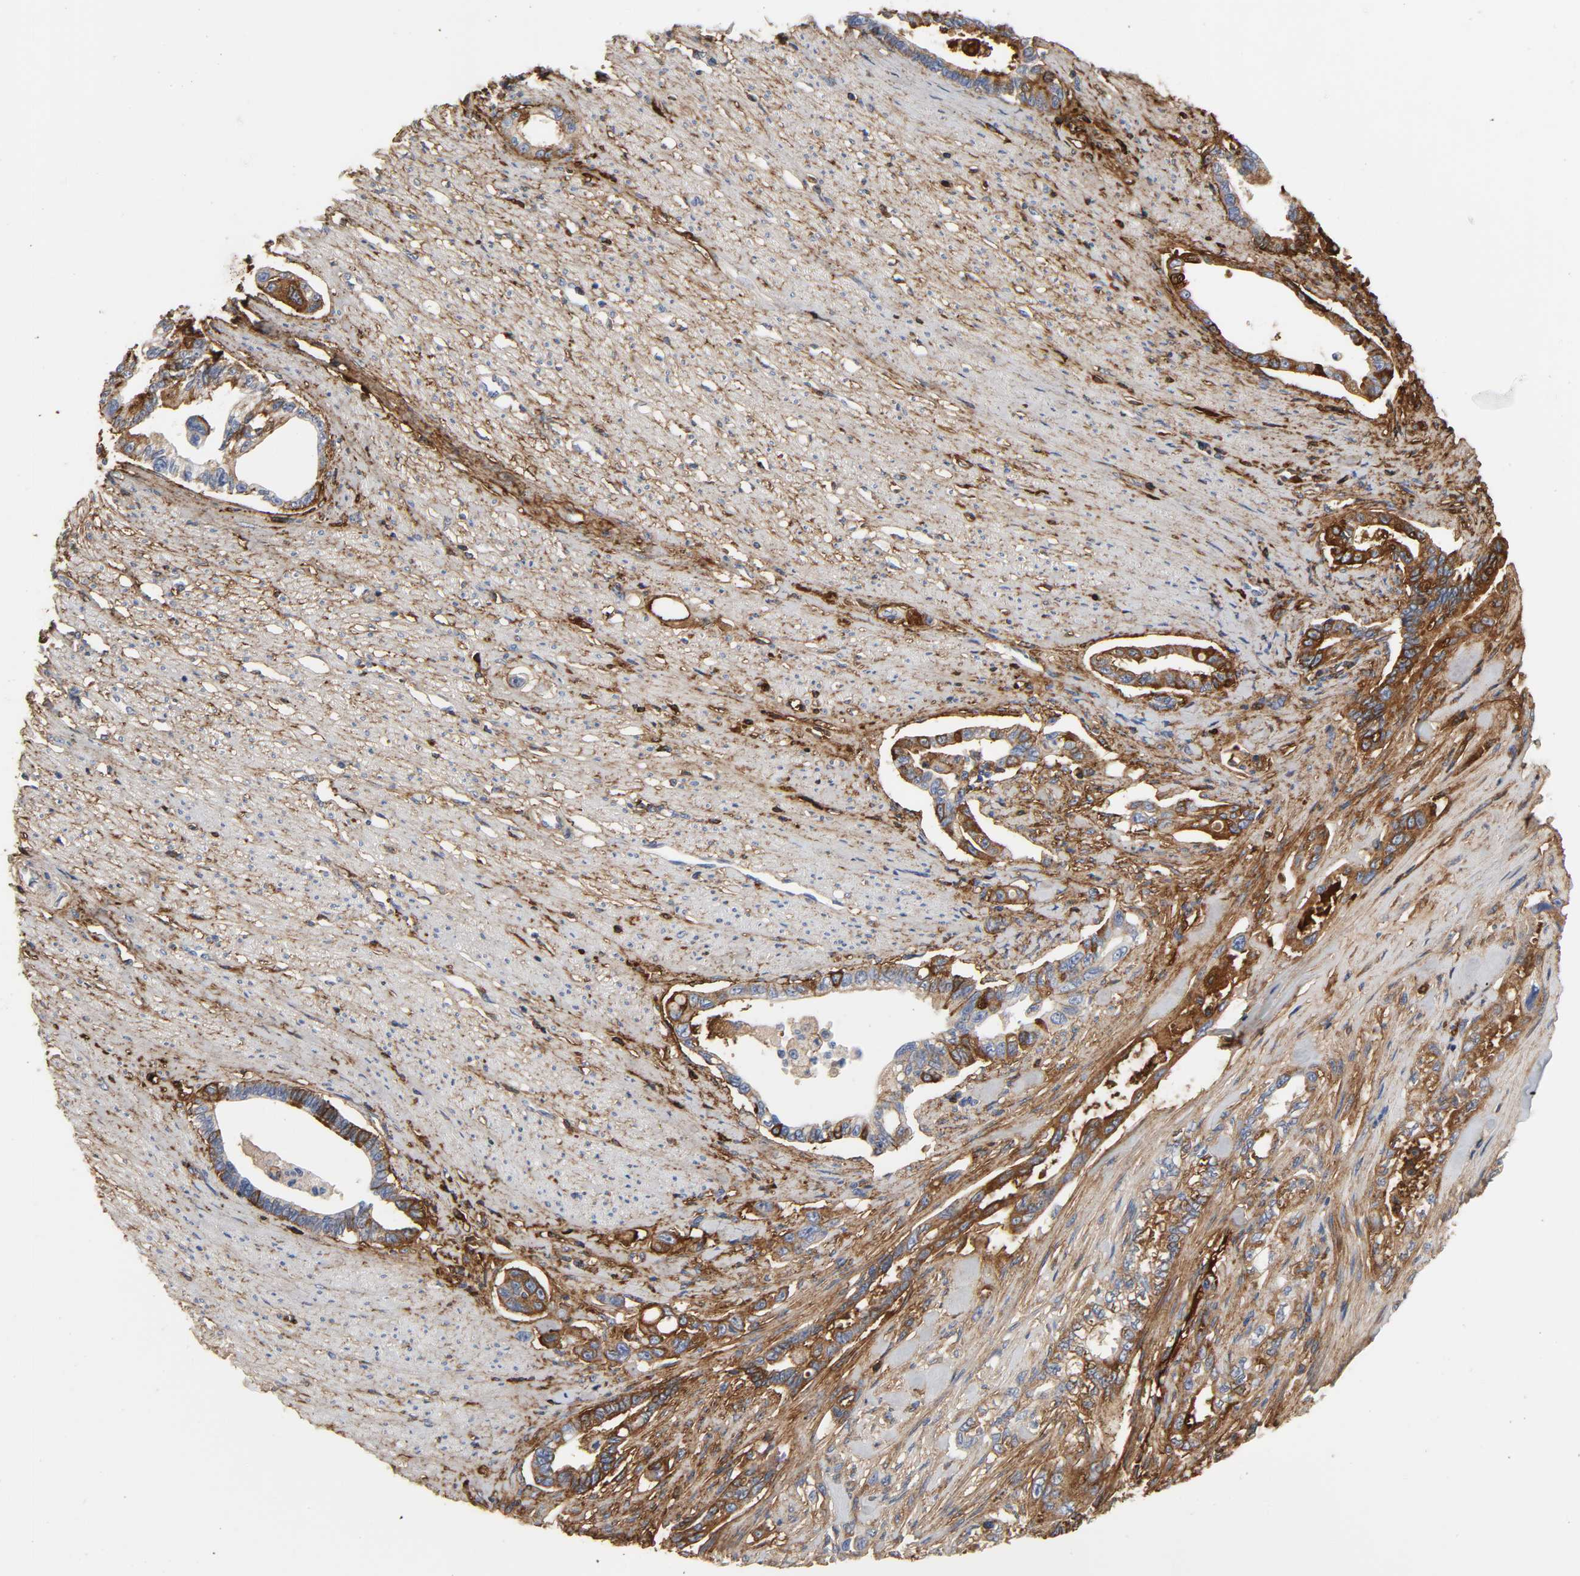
{"staining": {"intensity": "strong", "quantity": "25%-75%", "location": "cytoplasmic/membranous"}, "tissue": "pancreatic cancer", "cell_type": "Tumor cells", "image_type": "cancer", "snomed": [{"axis": "morphology", "description": "Normal tissue, NOS"}, {"axis": "topography", "description": "Pancreas"}], "caption": "Strong cytoplasmic/membranous protein positivity is appreciated in approximately 25%-75% of tumor cells in pancreatic cancer. (Stains: DAB (3,3'-diaminobenzidine) in brown, nuclei in blue, Microscopy: brightfield microscopy at high magnification).", "gene": "FBLN1", "patient": {"sex": "male", "age": 42}}